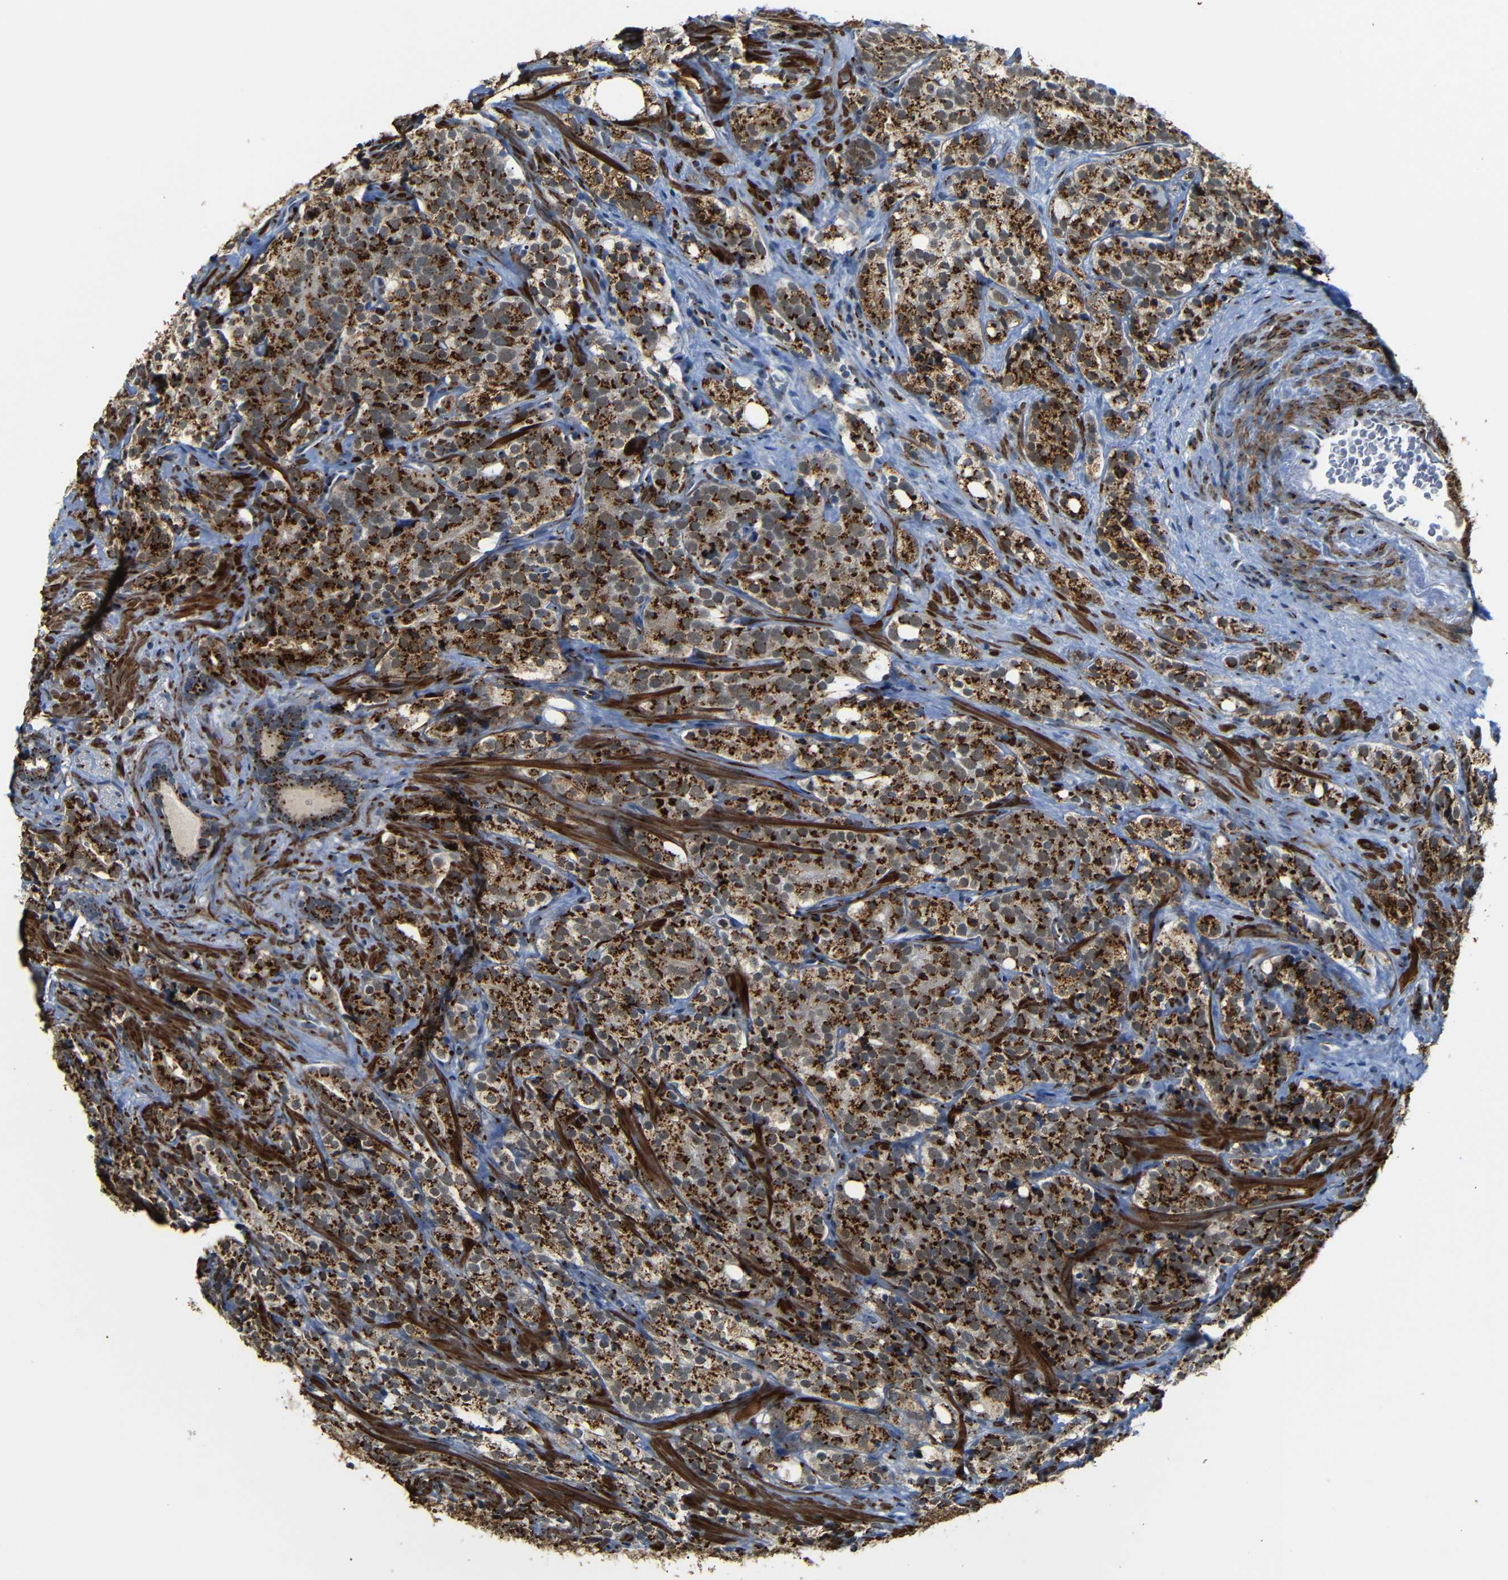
{"staining": {"intensity": "strong", "quantity": ">75%", "location": "cytoplasmic/membranous"}, "tissue": "prostate cancer", "cell_type": "Tumor cells", "image_type": "cancer", "snomed": [{"axis": "morphology", "description": "Adenocarcinoma, High grade"}, {"axis": "topography", "description": "Prostate"}], "caption": "Protein expression analysis of prostate cancer exhibits strong cytoplasmic/membranous expression in about >75% of tumor cells. (DAB (3,3'-diaminobenzidine) = brown stain, brightfield microscopy at high magnification).", "gene": "TGOLN2", "patient": {"sex": "male", "age": 71}}